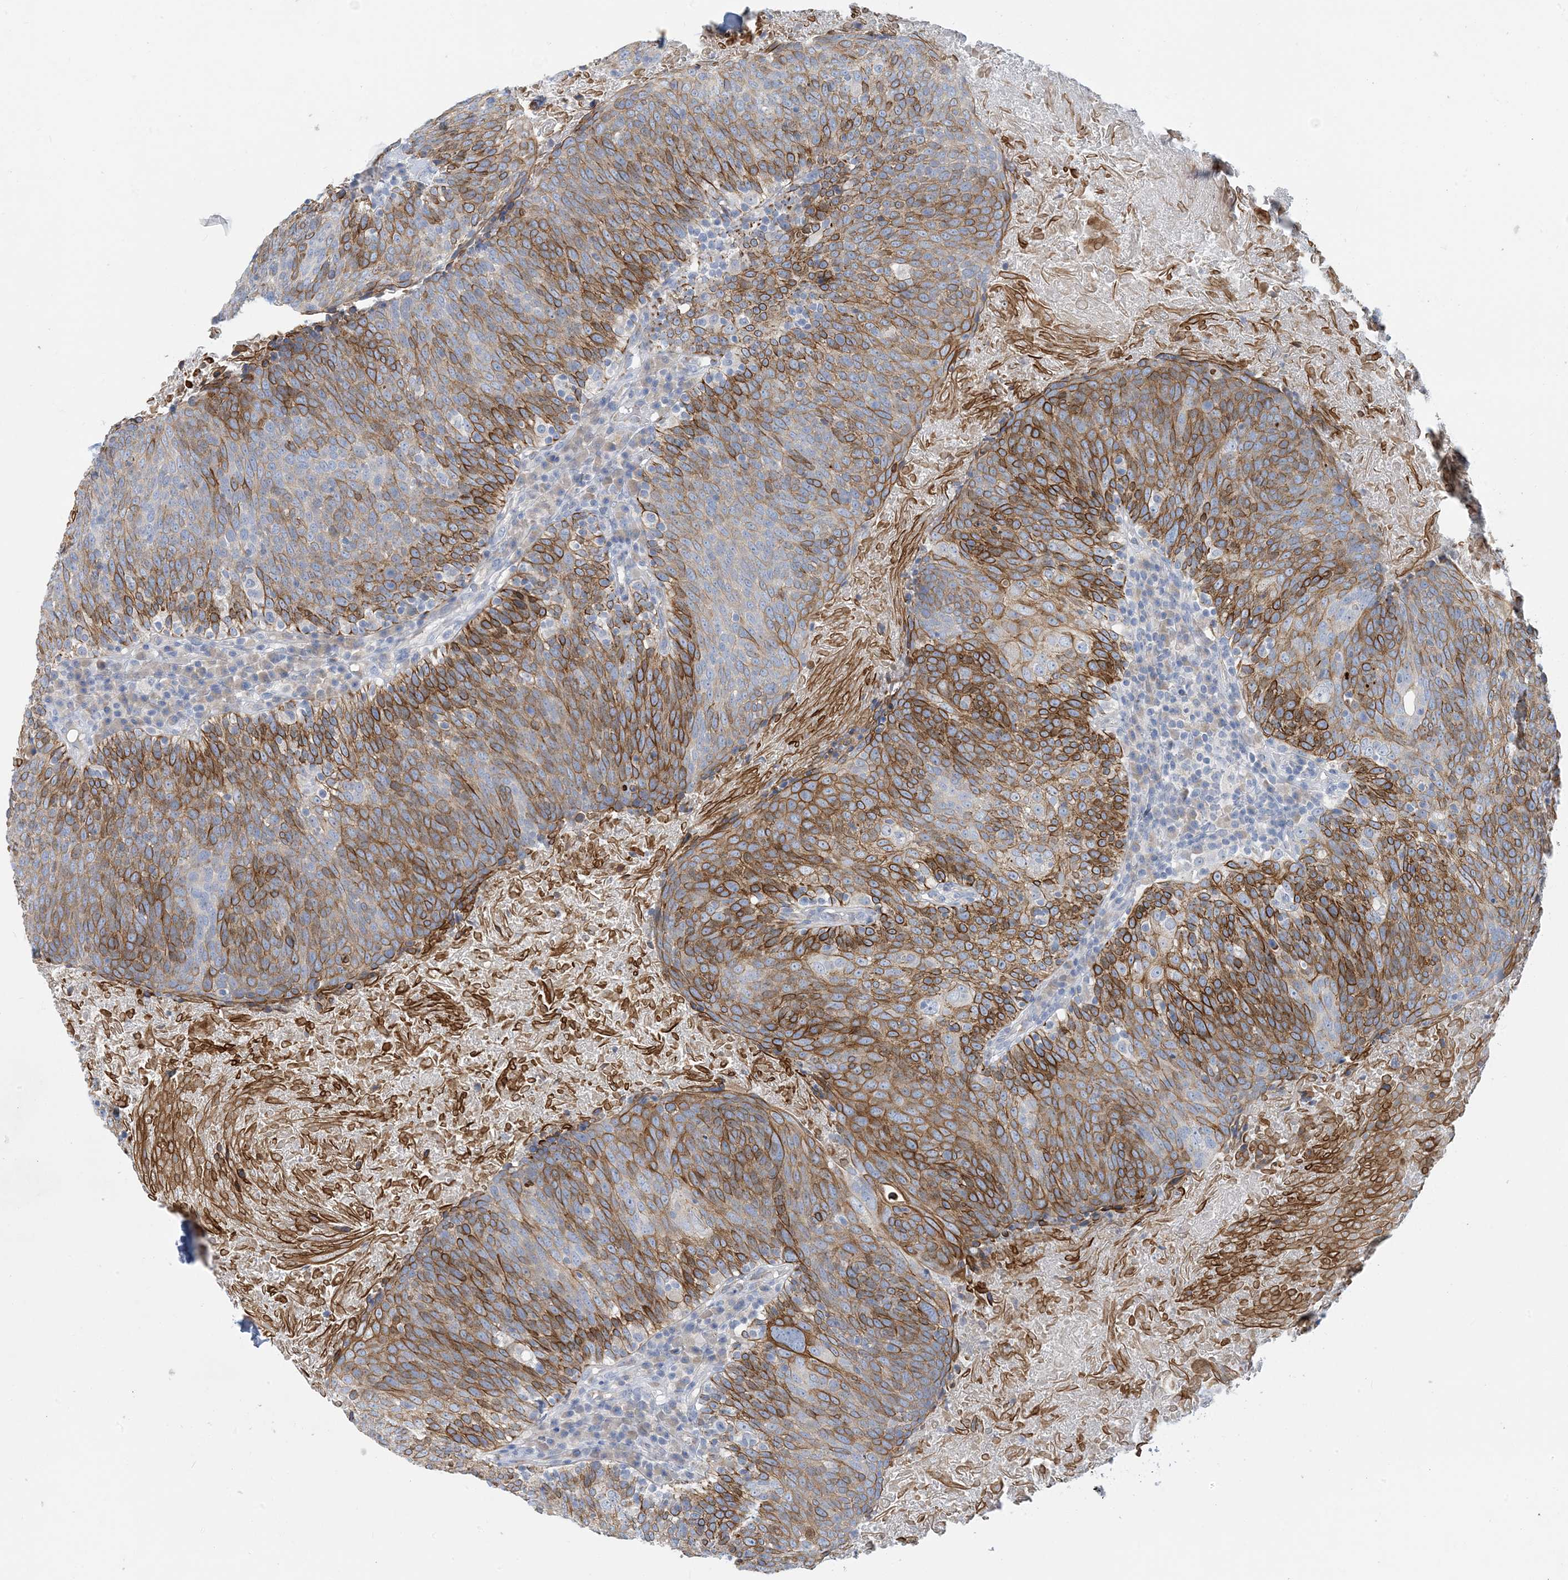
{"staining": {"intensity": "moderate", "quantity": "25%-75%", "location": "cytoplasmic/membranous"}, "tissue": "head and neck cancer", "cell_type": "Tumor cells", "image_type": "cancer", "snomed": [{"axis": "morphology", "description": "Squamous cell carcinoma, NOS"}, {"axis": "morphology", "description": "Squamous cell carcinoma, metastatic, NOS"}, {"axis": "topography", "description": "Lymph node"}, {"axis": "topography", "description": "Head-Neck"}], "caption": "Immunohistochemistry (IHC) of human head and neck cancer exhibits medium levels of moderate cytoplasmic/membranous positivity in approximately 25%-75% of tumor cells.", "gene": "ZCCHC18", "patient": {"sex": "male", "age": 62}}